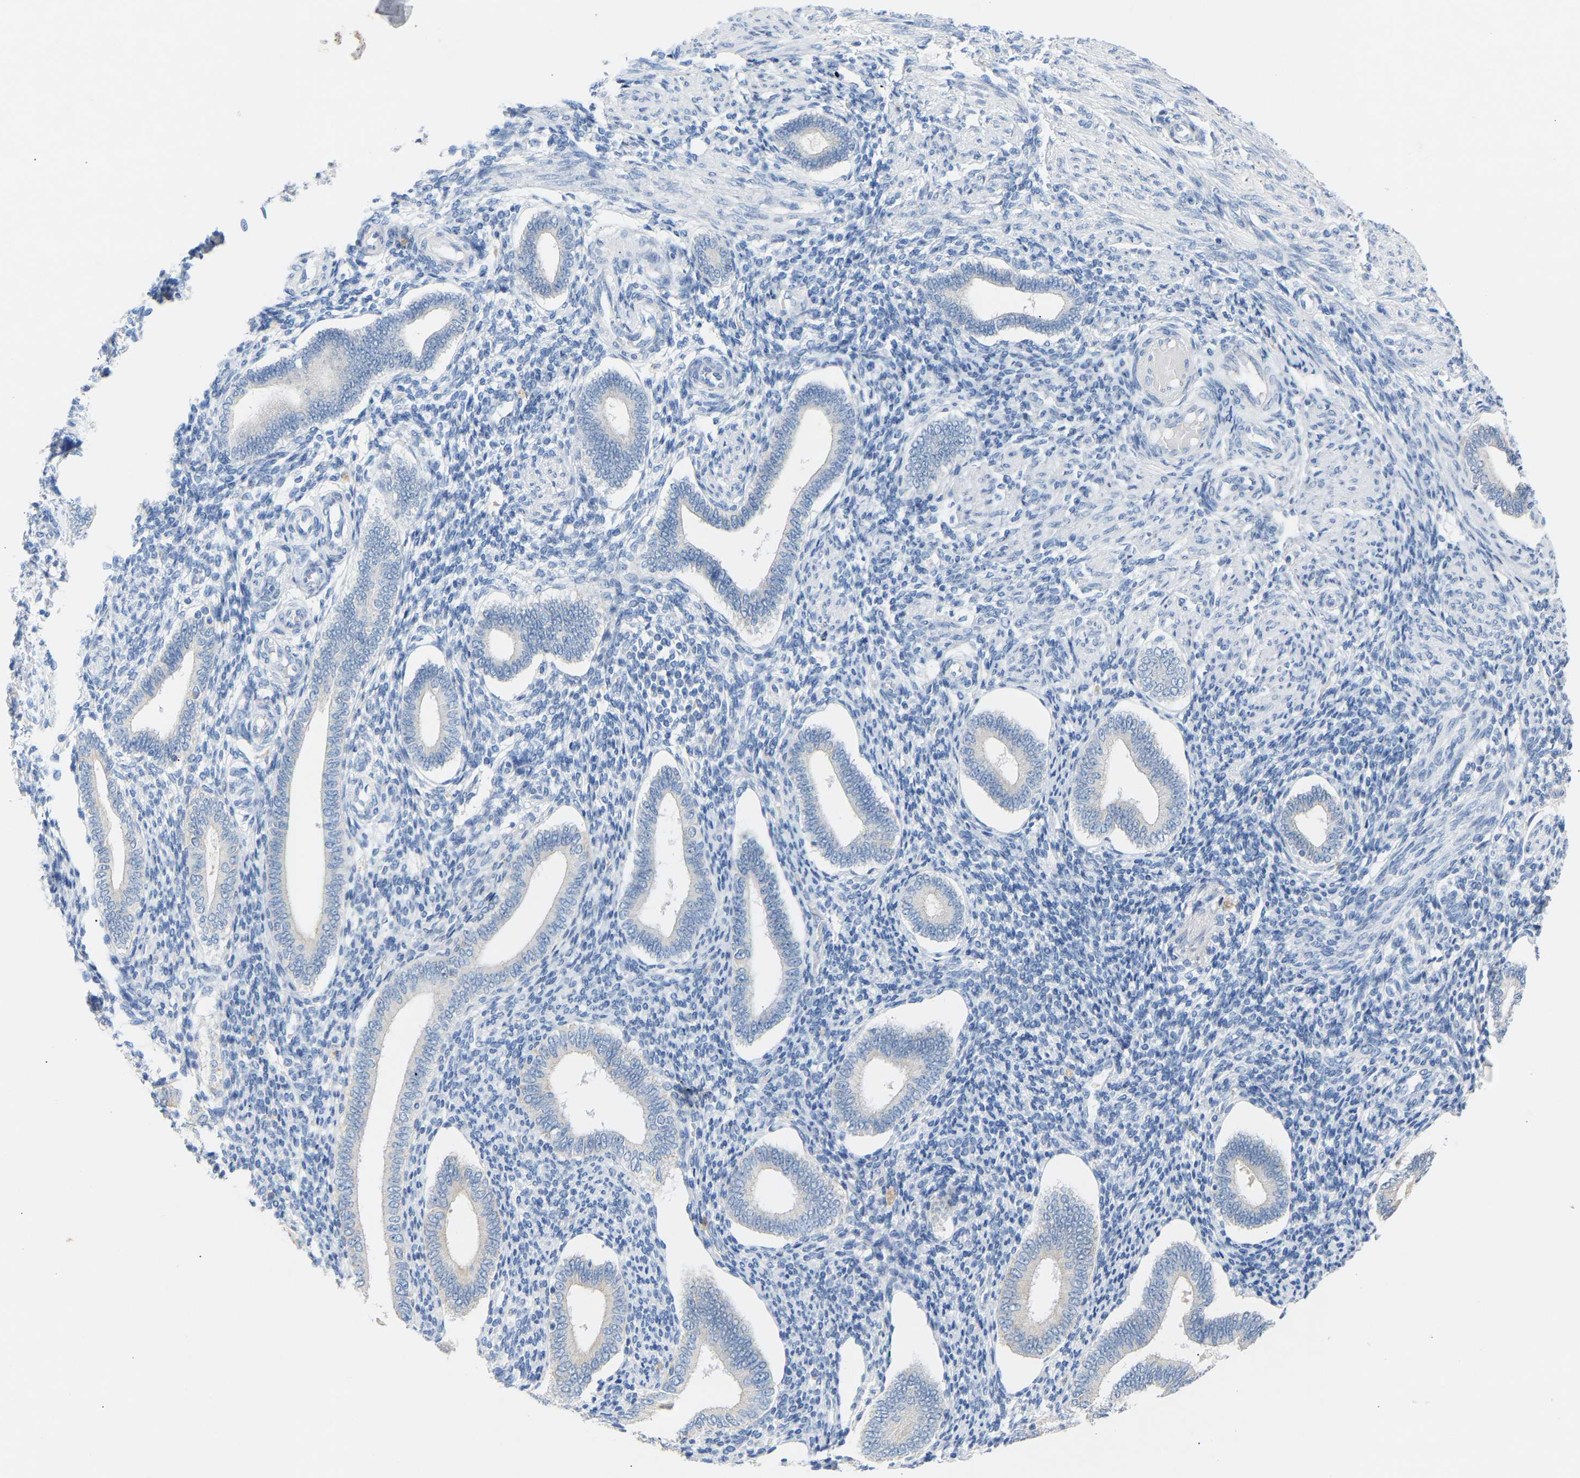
{"staining": {"intensity": "negative", "quantity": "none", "location": "none"}, "tissue": "endometrium", "cell_type": "Cells in endometrial stroma", "image_type": "normal", "snomed": [{"axis": "morphology", "description": "Normal tissue, NOS"}, {"axis": "topography", "description": "Endometrium"}], "caption": "Immunohistochemistry (IHC) image of benign endometrium: endometrium stained with DAB (3,3'-diaminobenzidine) exhibits no significant protein expression in cells in endometrial stroma. (DAB IHC, high magnification).", "gene": "PEX1", "patient": {"sex": "female", "age": 42}}